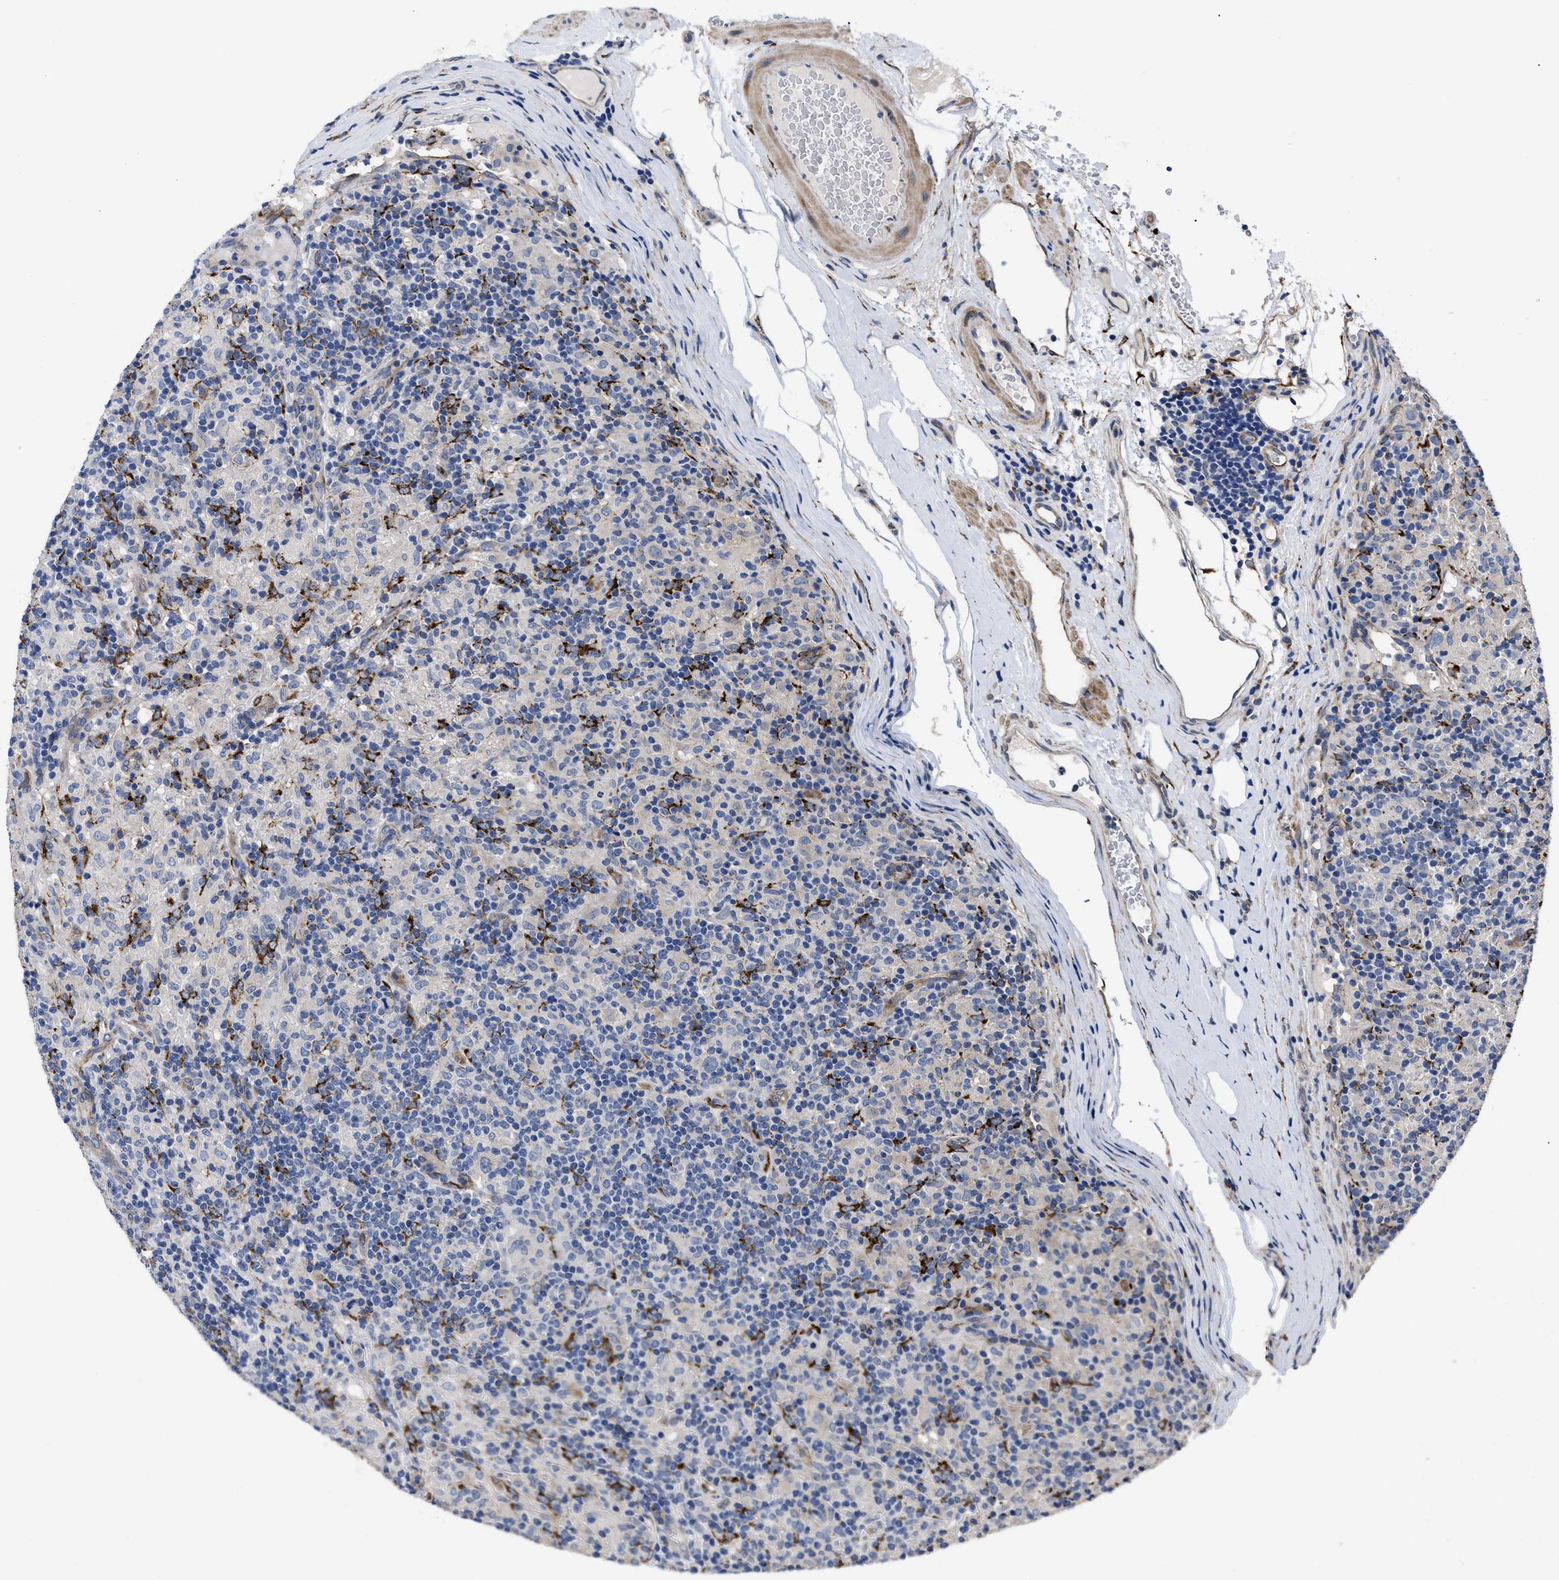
{"staining": {"intensity": "negative", "quantity": "none", "location": "none"}, "tissue": "lymphoma", "cell_type": "Tumor cells", "image_type": "cancer", "snomed": [{"axis": "morphology", "description": "Hodgkin's disease, NOS"}, {"axis": "topography", "description": "Lymph node"}], "caption": "High magnification brightfield microscopy of Hodgkin's disease stained with DAB (3,3'-diaminobenzidine) (brown) and counterstained with hematoxylin (blue): tumor cells show no significant staining. Brightfield microscopy of immunohistochemistry stained with DAB (3,3'-diaminobenzidine) (brown) and hematoxylin (blue), captured at high magnification.", "gene": "SQLE", "patient": {"sex": "male", "age": 70}}